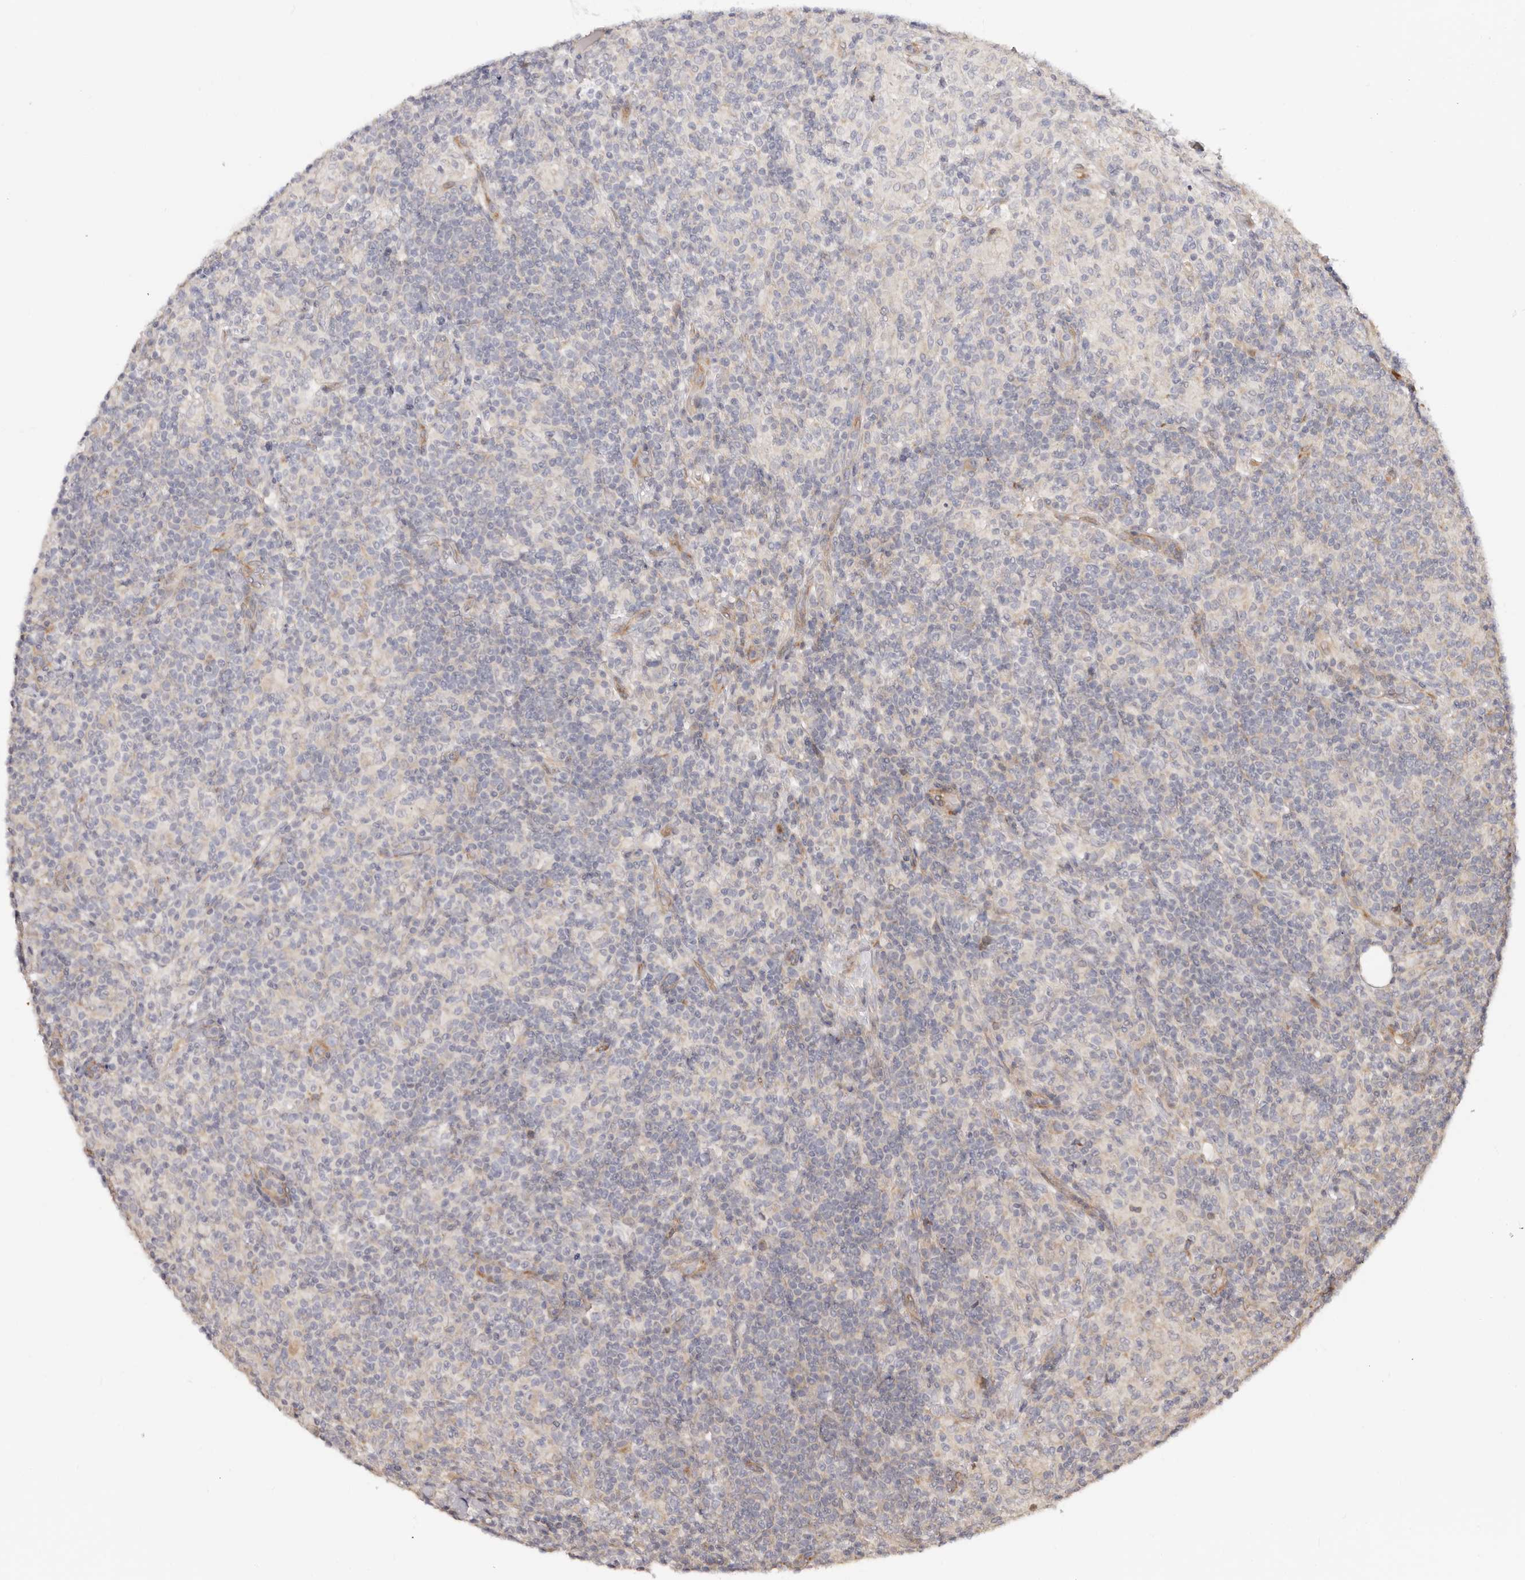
{"staining": {"intensity": "negative", "quantity": "none", "location": "none"}, "tissue": "lymphoma", "cell_type": "Tumor cells", "image_type": "cancer", "snomed": [{"axis": "morphology", "description": "Hodgkin's disease, NOS"}, {"axis": "topography", "description": "Lymph node"}], "caption": "Tumor cells show no significant protein positivity in Hodgkin's disease.", "gene": "BCL2L15", "patient": {"sex": "male", "age": 70}}